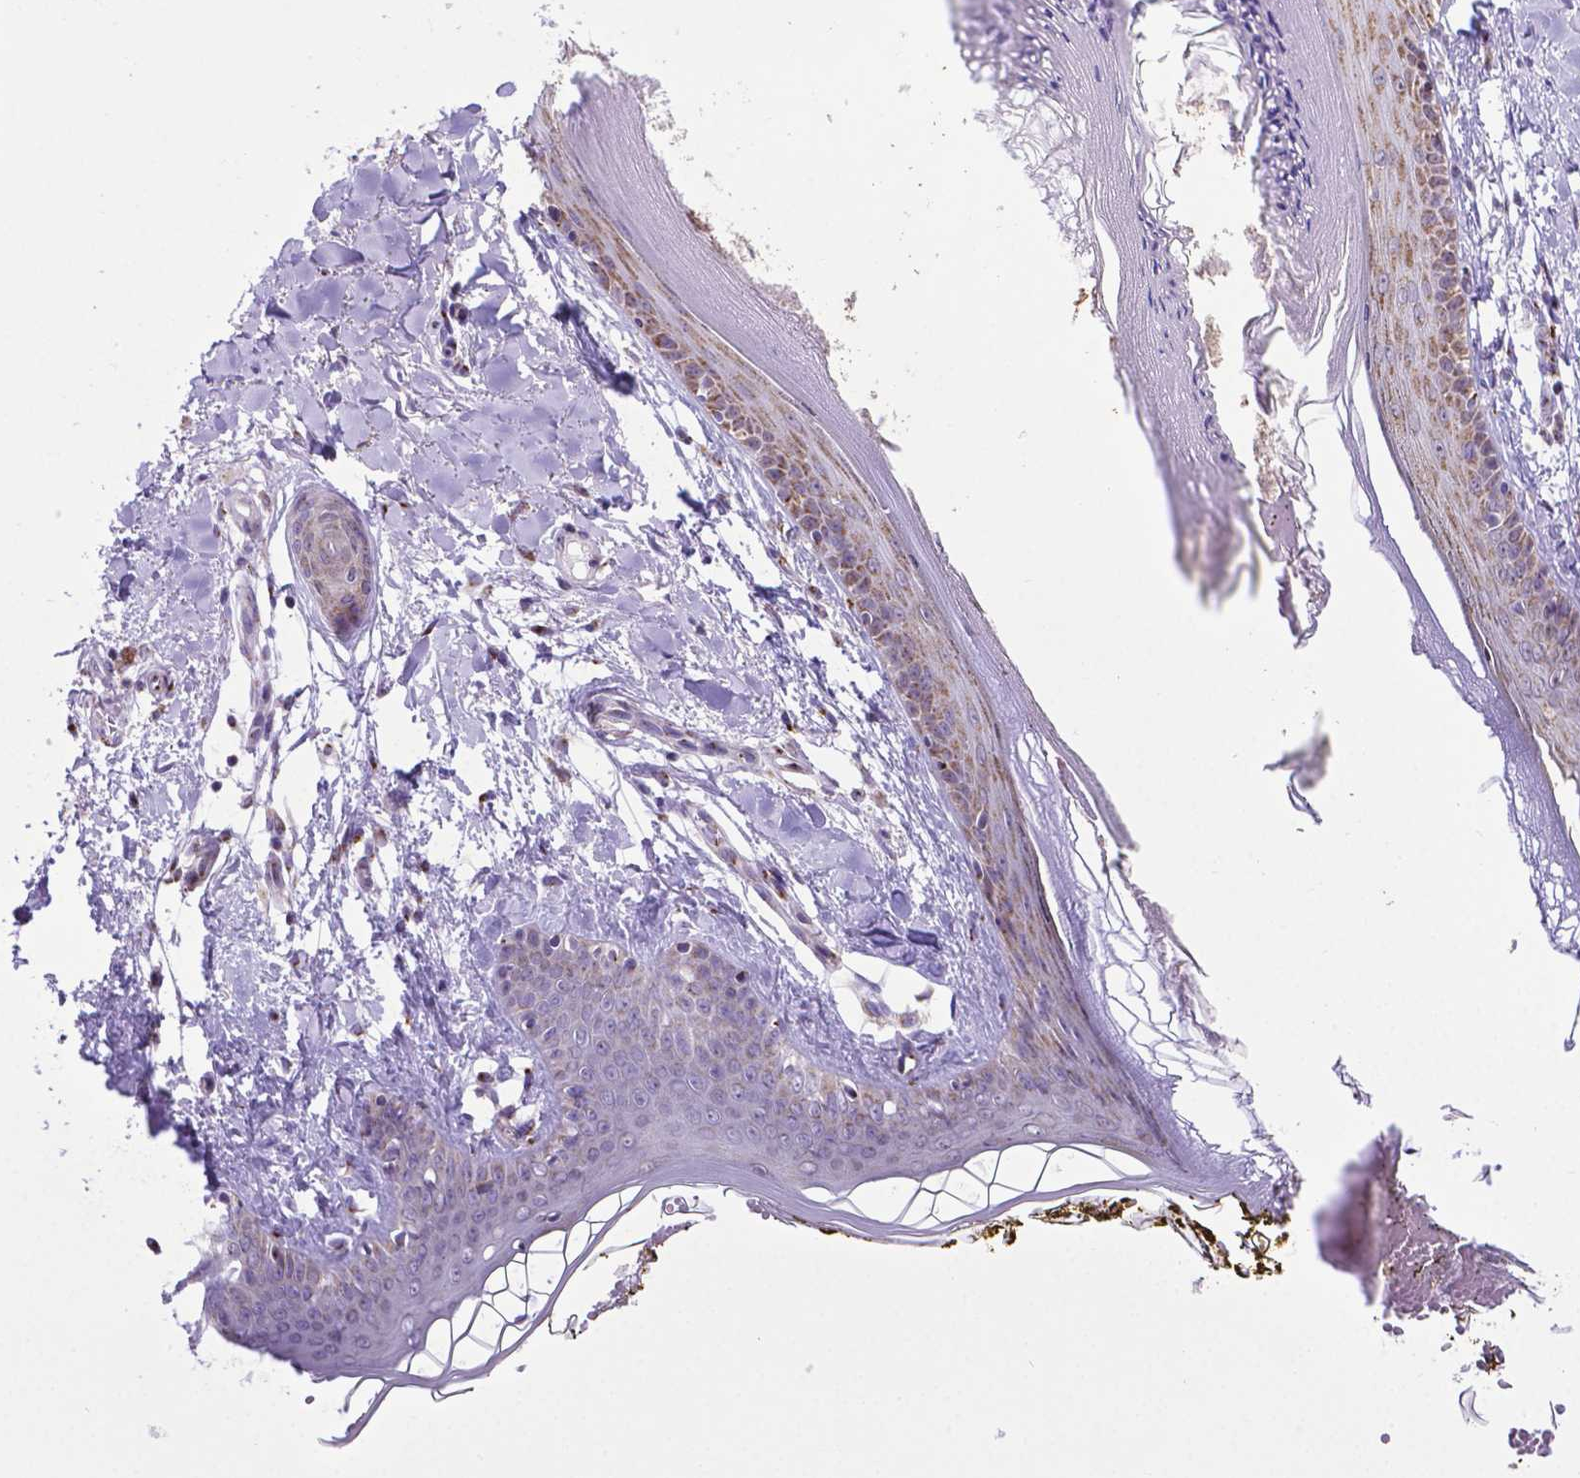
{"staining": {"intensity": "negative", "quantity": "none", "location": "none"}, "tissue": "skin", "cell_type": "Fibroblasts", "image_type": "normal", "snomed": [{"axis": "morphology", "description": "Normal tissue, NOS"}, {"axis": "topography", "description": "Skin"}], "caption": "Fibroblasts show no significant protein positivity in unremarkable skin.", "gene": "MRPL10", "patient": {"sex": "female", "age": 34}}